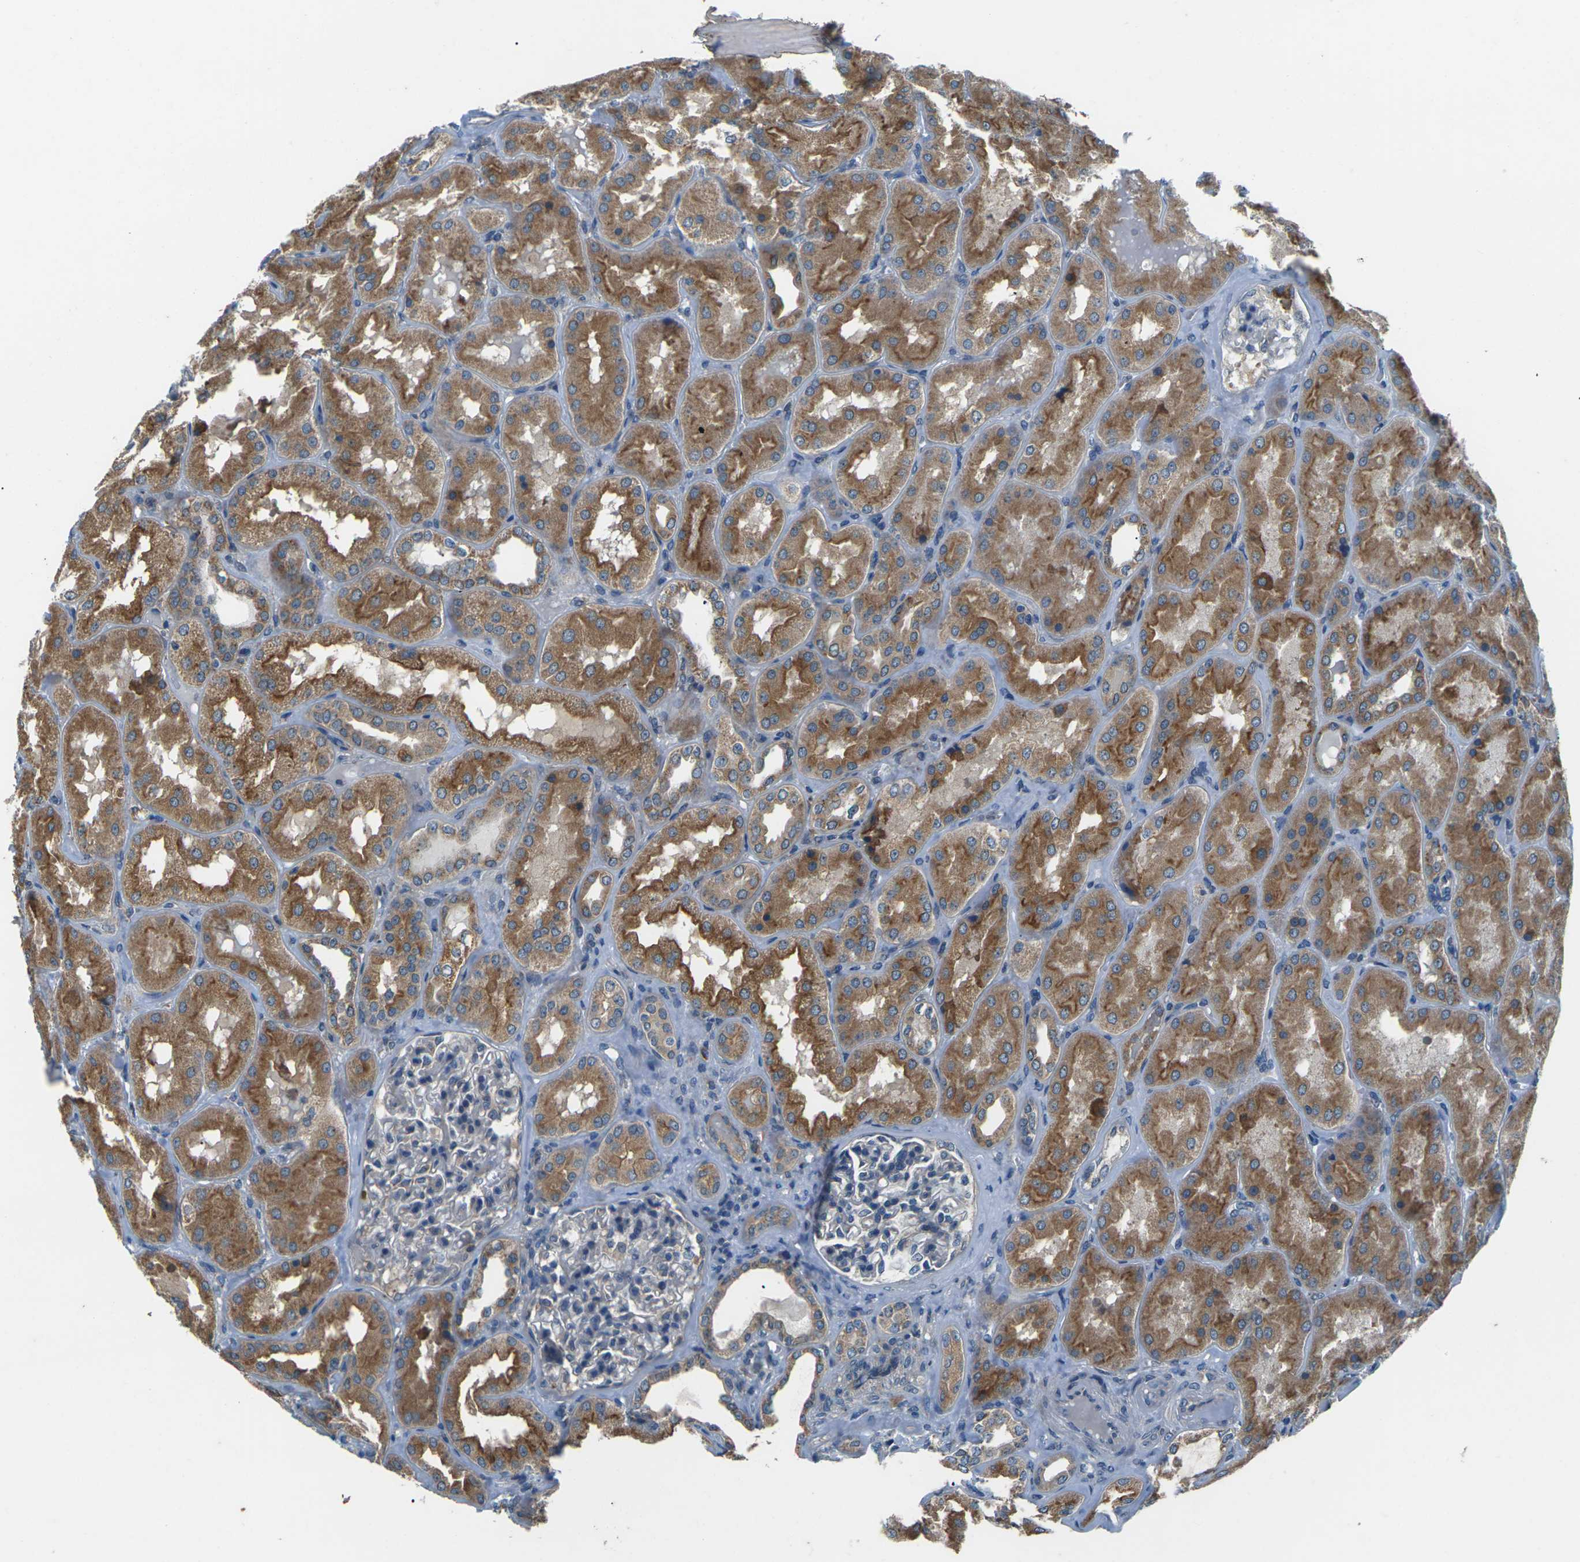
{"staining": {"intensity": "negative", "quantity": "none", "location": "none"}, "tissue": "kidney", "cell_type": "Cells in glomeruli", "image_type": "normal", "snomed": [{"axis": "morphology", "description": "Normal tissue, NOS"}, {"axis": "topography", "description": "Kidney"}], "caption": "This is a photomicrograph of immunohistochemistry staining of normal kidney, which shows no expression in cells in glomeruli.", "gene": "GABRP", "patient": {"sex": "female", "age": 56}}